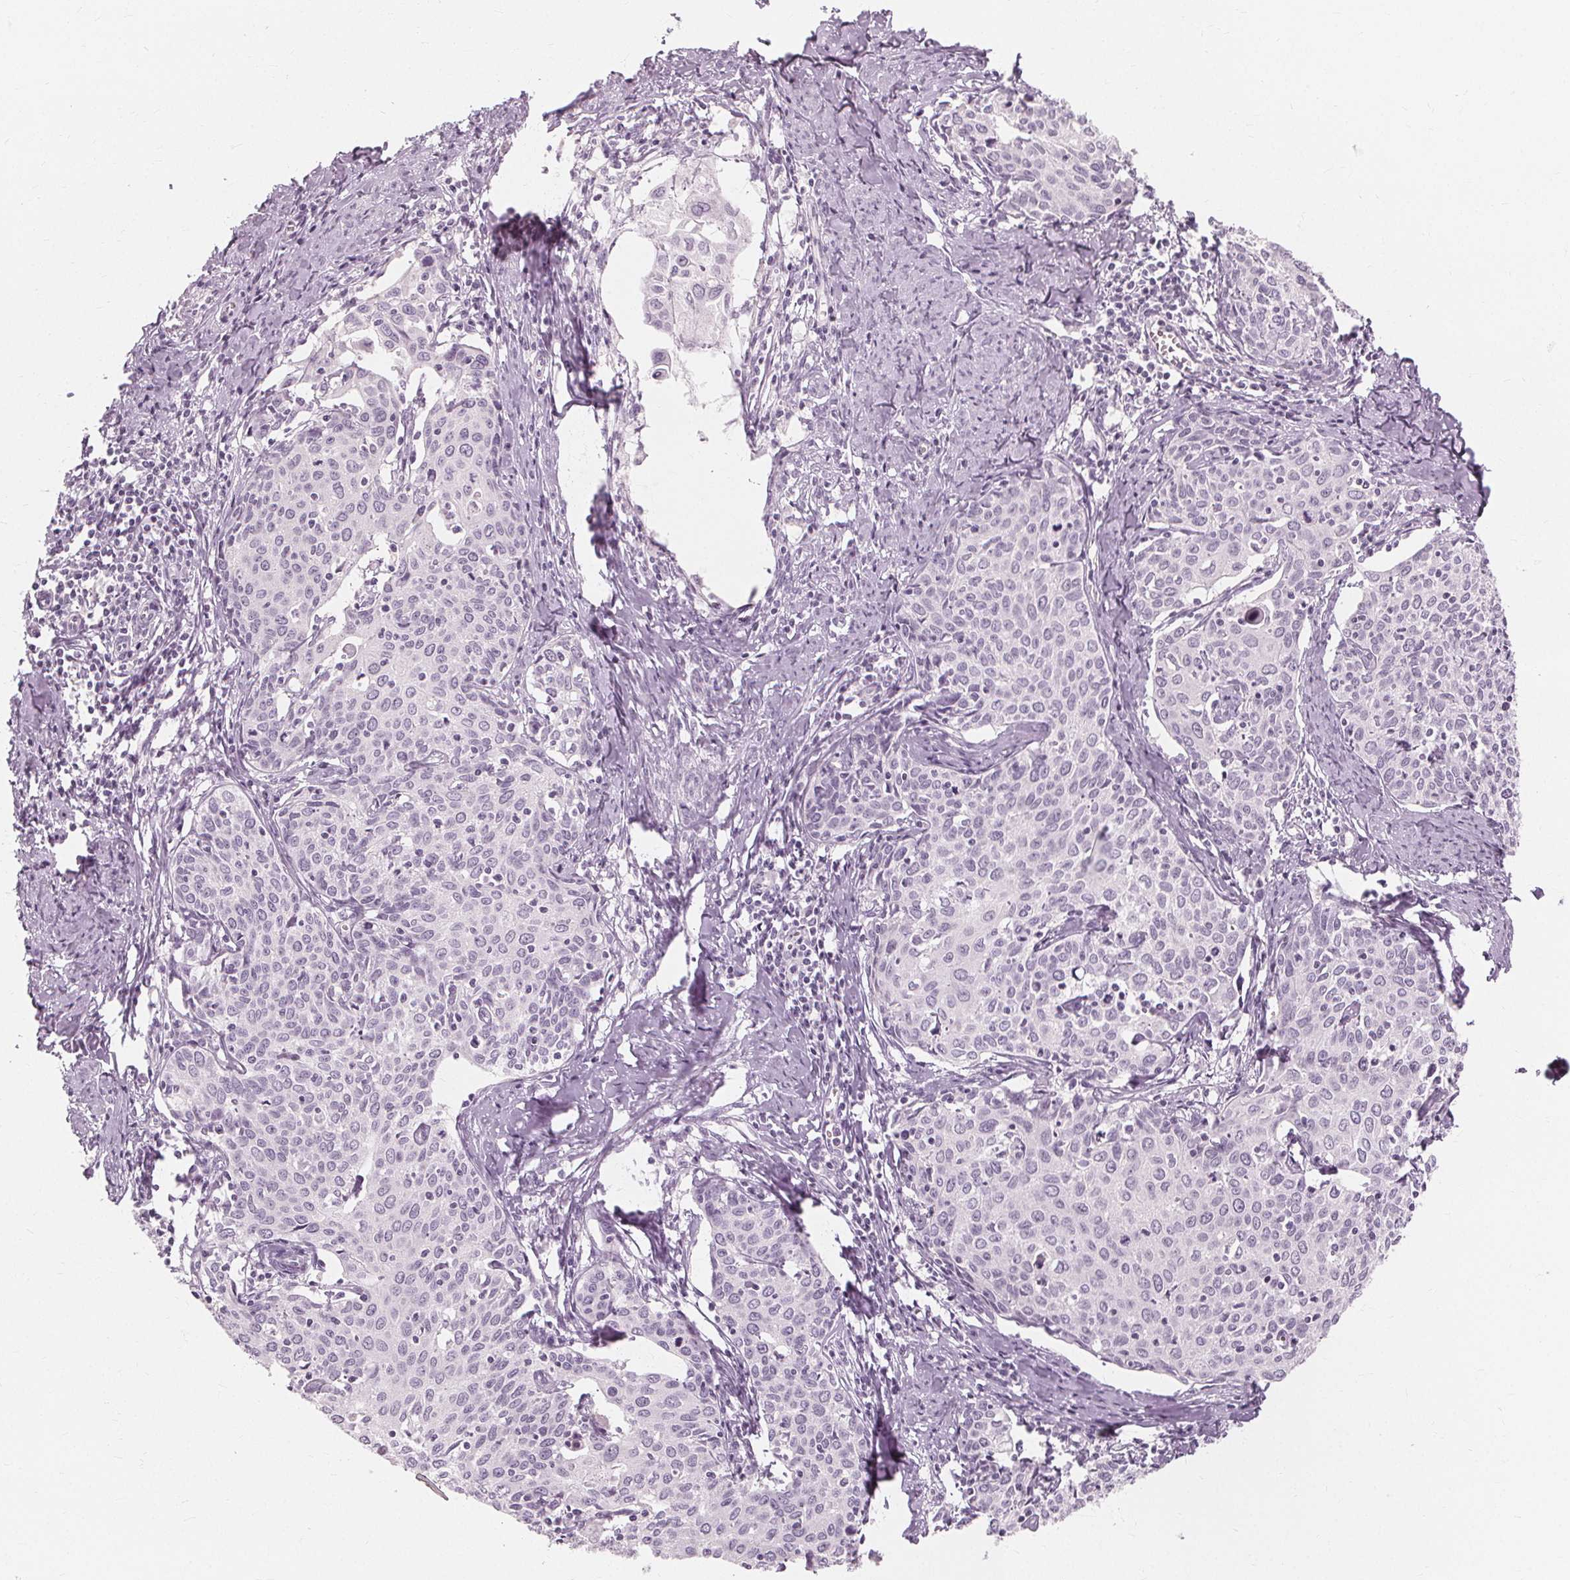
{"staining": {"intensity": "negative", "quantity": "none", "location": "none"}, "tissue": "cervical cancer", "cell_type": "Tumor cells", "image_type": "cancer", "snomed": [{"axis": "morphology", "description": "Squamous cell carcinoma, NOS"}, {"axis": "topography", "description": "Cervix"}], "caption": "Immunohistochemical staining of human squamous cell carcinoma (cervical) exhibits no significant staining in tumor cells. (DAB (3,3'-diaminobenzidine) IHC with hematoxylin counter stain).", "gene": "MUC12", "patient": {"sex": "female", "age": 62}}